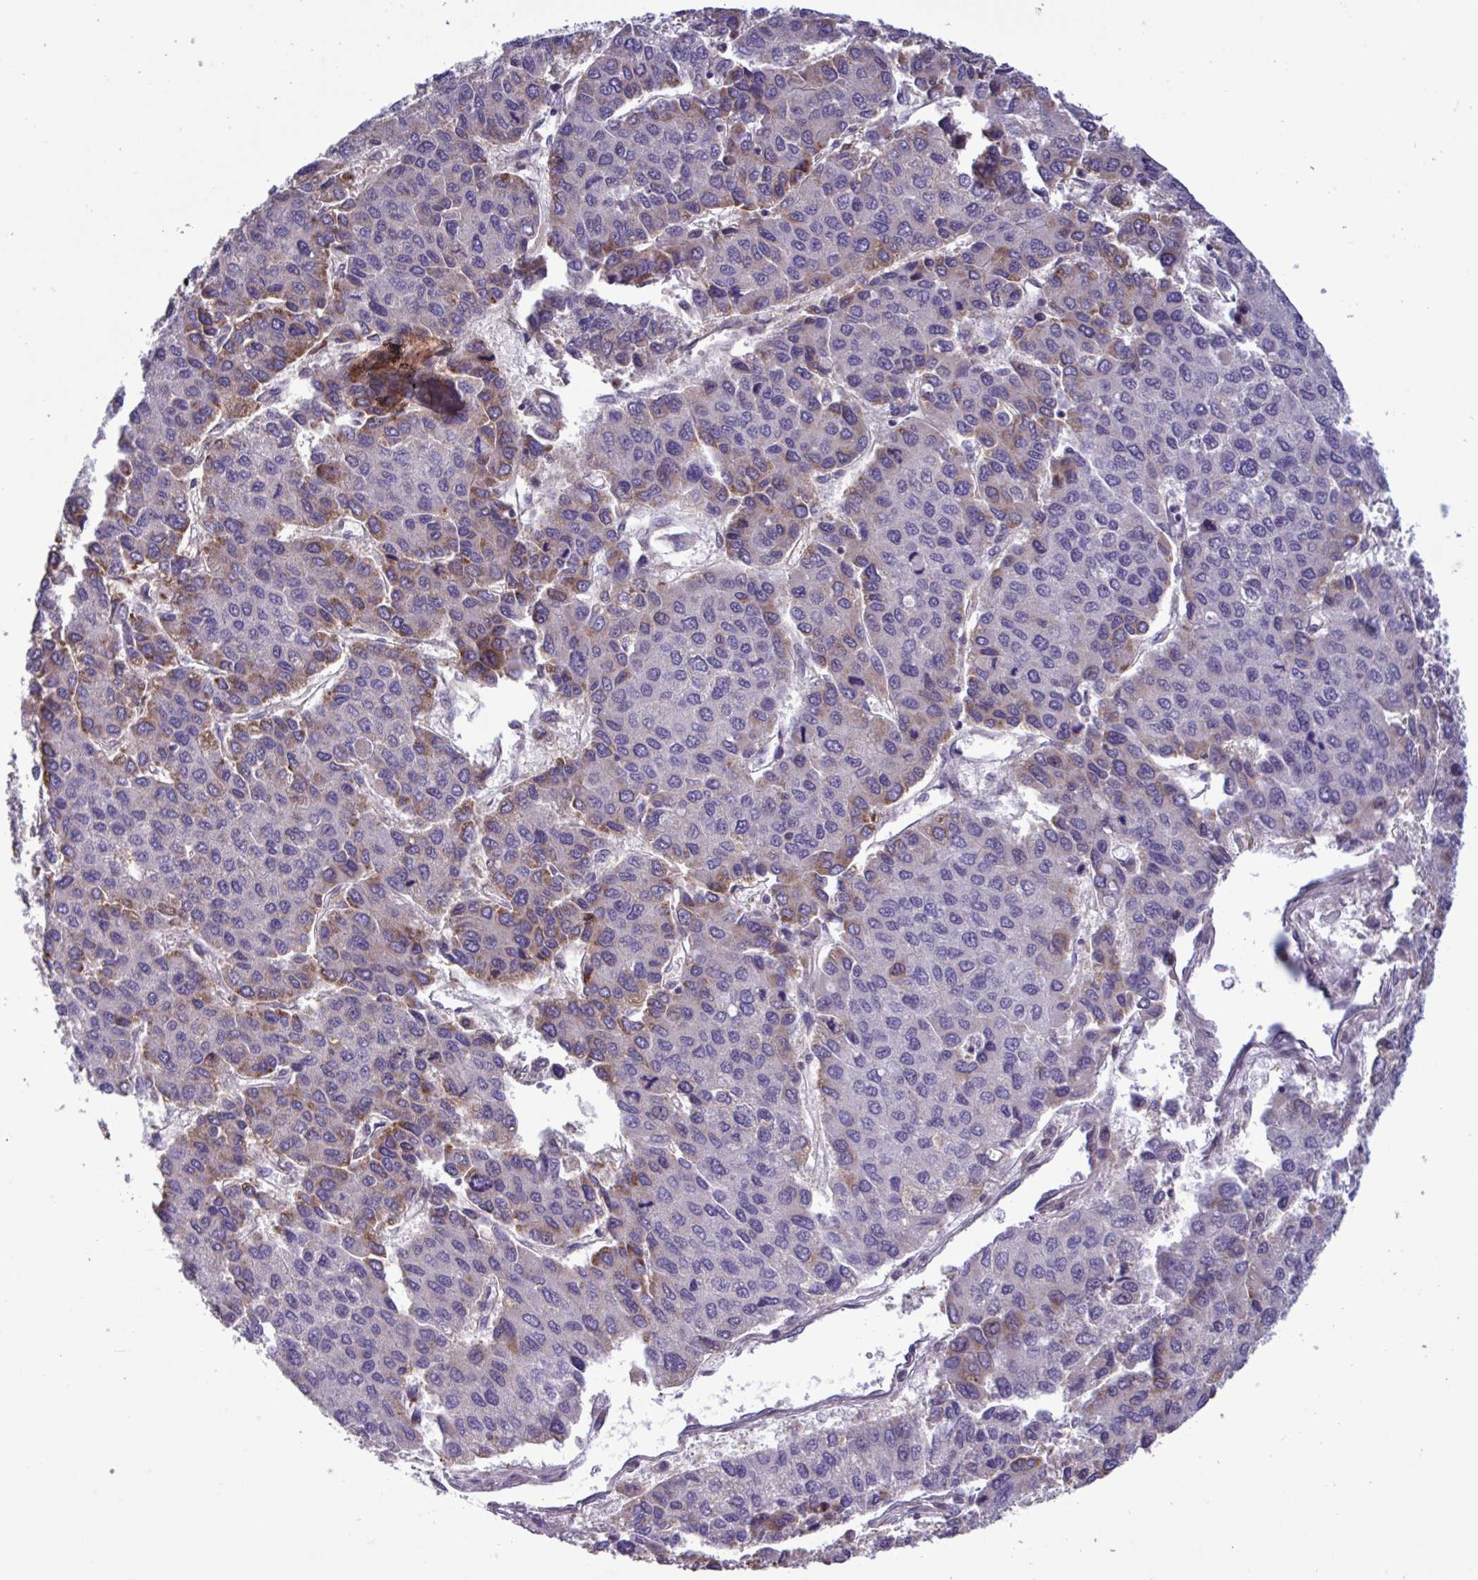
{"staining": {"intensity": "moderate", "quantity": "25%-75%", "location": "cytoplasmic/membranous"}, "tissue": "liver cancer", "cell_type": "Tumor cells", "image_type": "cancer", "snomed": [{"axis": "morphology", "description": "Carcinoma, Hepatocellular, NOS"}, {"axis": "topography", "description": "Liver"}], "caption": "The photomicrograph demonstrates a brown stain indicating the presence of a protein in the cytoplasmic/membranous of tumor cells in liver cancer.", "gene": "CD101", "patient": {"sex": "female", "age": 66}}